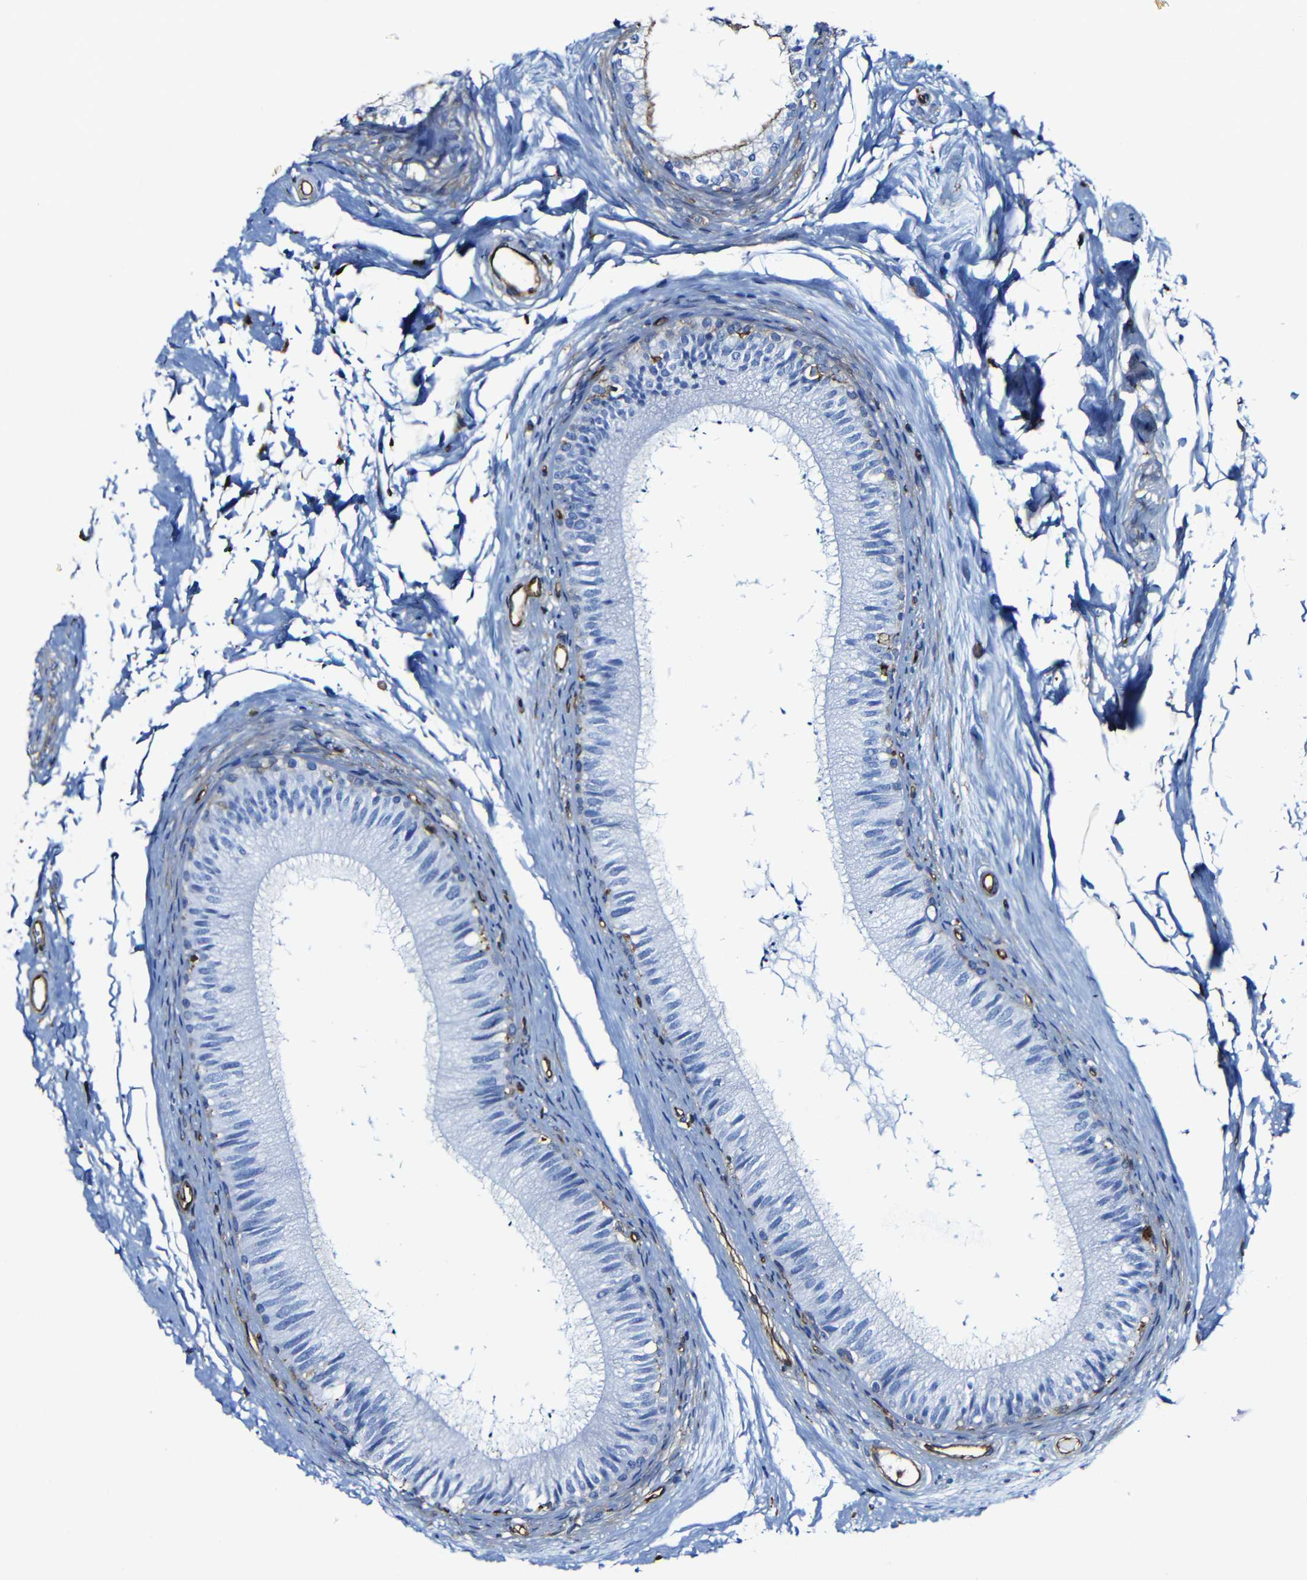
{"staining": {"intensity": "negative", "quantity": "none", "location": "none"}, "tissue": "epididymis", "cell_type": "Glandular cells", "image_type": "normal", "snomed": [{"axis": "morphology", "description": "Normal tissue, NOS"}, {"axis": "topography", "description": "Epididymis"}], "caption": "Immunohistochemistry image of benign epididymis: epididymis stained with DAB (3,3'-diaminobenzidine) demonstrates no significant protein staining in glandular cells.", "gene": "MSN", "patient": {"sex": "male", "age": 56}}